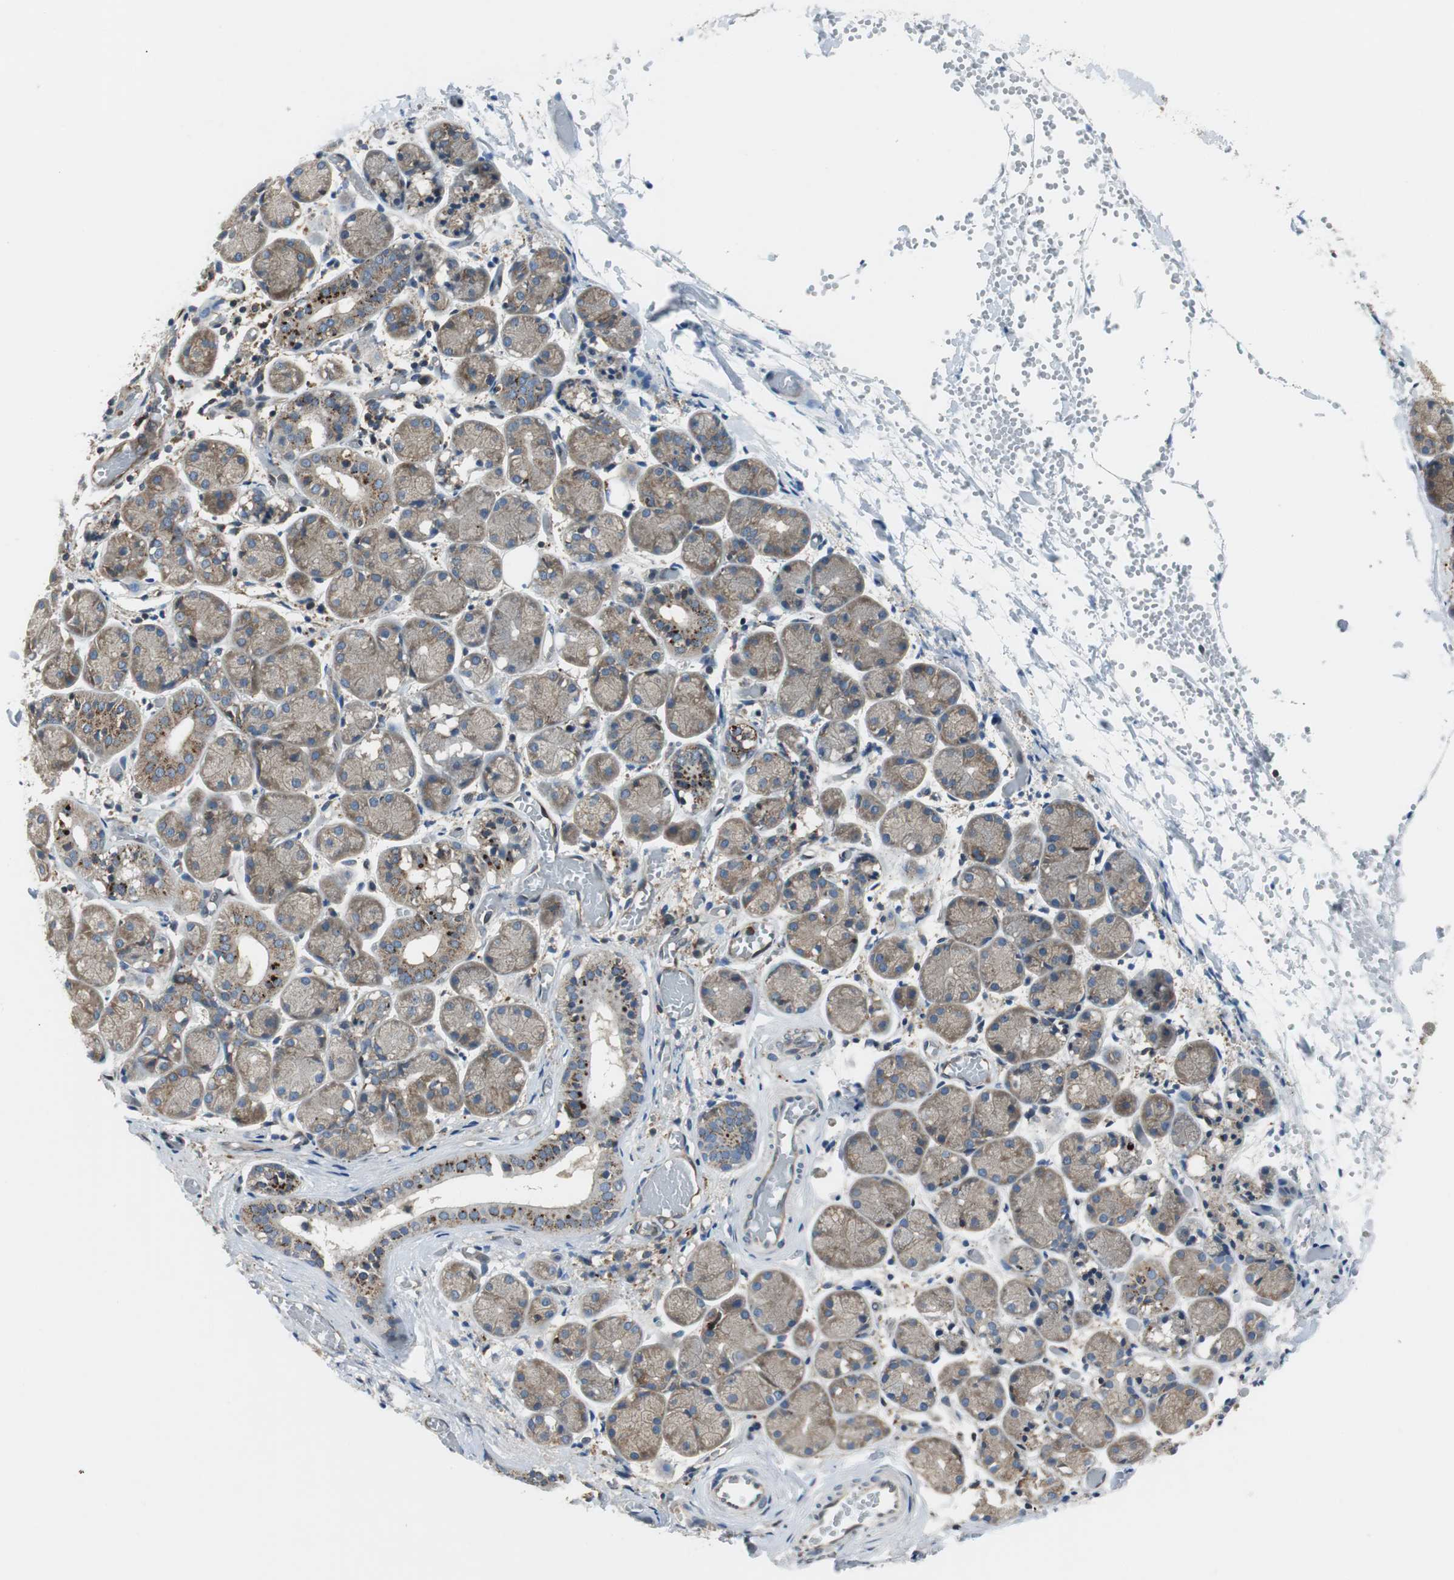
{"staining": {"intensity": "moderate", "quantity": ">75%", "location": "cytoplasmic/membranous"}, "tissue": "salivary gland", "cell_type": "Glandular cells", "image_type": "normal", "snomed": [{"axis": "morphology", "description": "Normal tissue, NOS"}, {"axis": "topography", "description": "Salivary gland"}], "caption": "Immunohistochemical staining of benign salivary gland demonstrates medium levels of moderate cytoplasmic/membranous expression in about >75% of glandular cells.", "gene": "NCK1", "patient": {"sex": "female", "age": 24}}